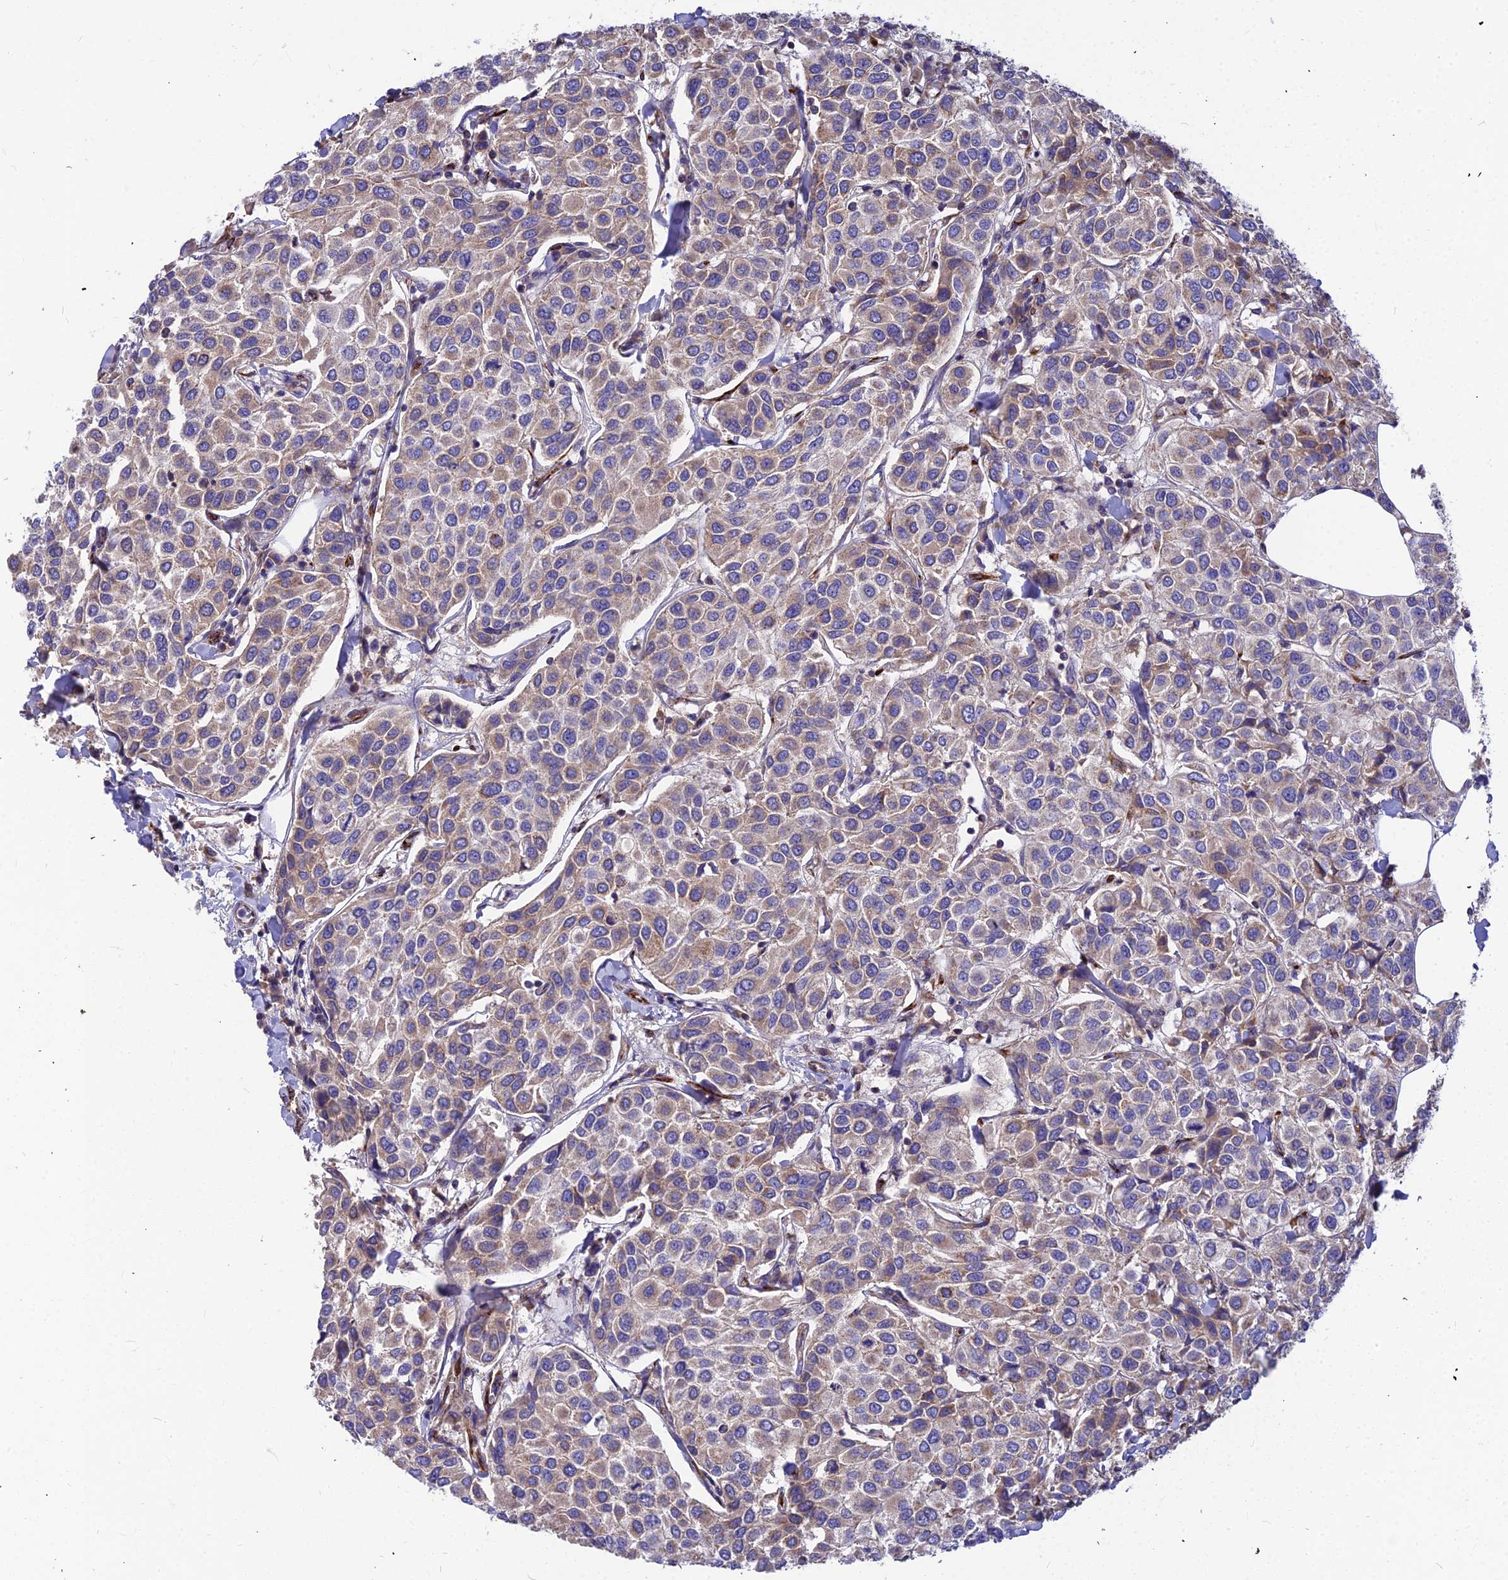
{"staining": {"intensity": "weak", "quantity": "25%-75%", "location": "cytoplasmic/membranous"}, "tissue": "breast cancer", "cell_type": "Tumor cells", "image_type": "cancer", "snomed": [{"axis": "morphology", "description": "Duct carcinoma"}, {"axis": "topography", "description": "Breast"}], "caption": "IHC photomicrograph of breast invasive ductal carcinoma stained for a protein (brown), which exhibits low levels of weak cytoplasmic/membranous expression in approximately 25%-75% of tumor cells.", "gene": "ASPHD1", "patient": {"sex": "female", "age": 55}}